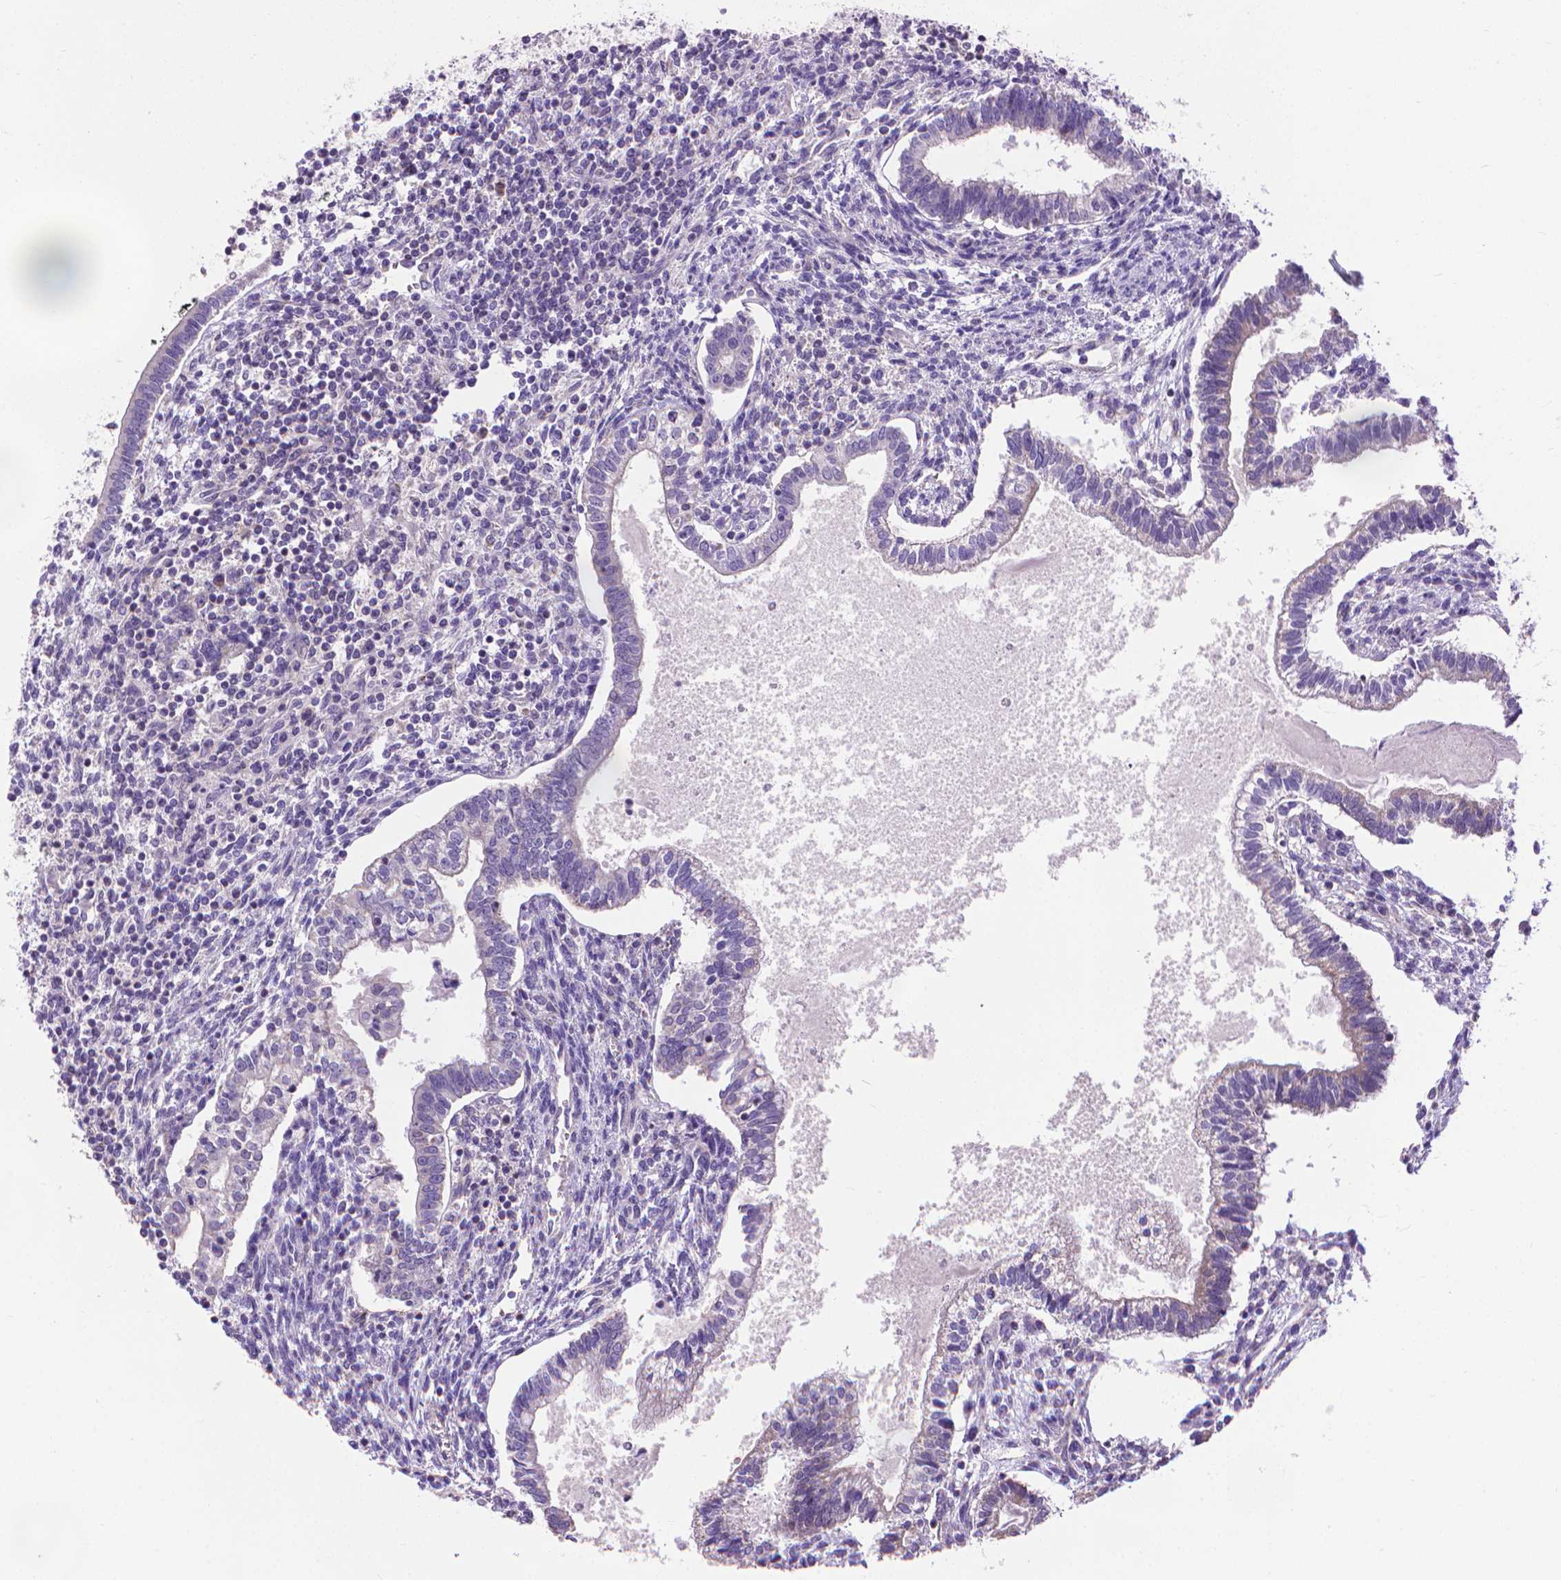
{"staining": {"intensity": "negative", "quantity": "none", "location": "none"}, "tissue": "testis cancer", "cell_type": "Tumor cells", "image_type": "cancer", "snomed": [{"axis": "morphology", "description": "Carcinoma, Embryonal, NOS"}, {"axis": "topography", "description": "Testis"}], "caption": "Histopathology image shows no significant protein expression in tumor cells of testis embryonal carcinoma.", "gene": "SYN1", "patient": {"sex": "male", "age": 37}}